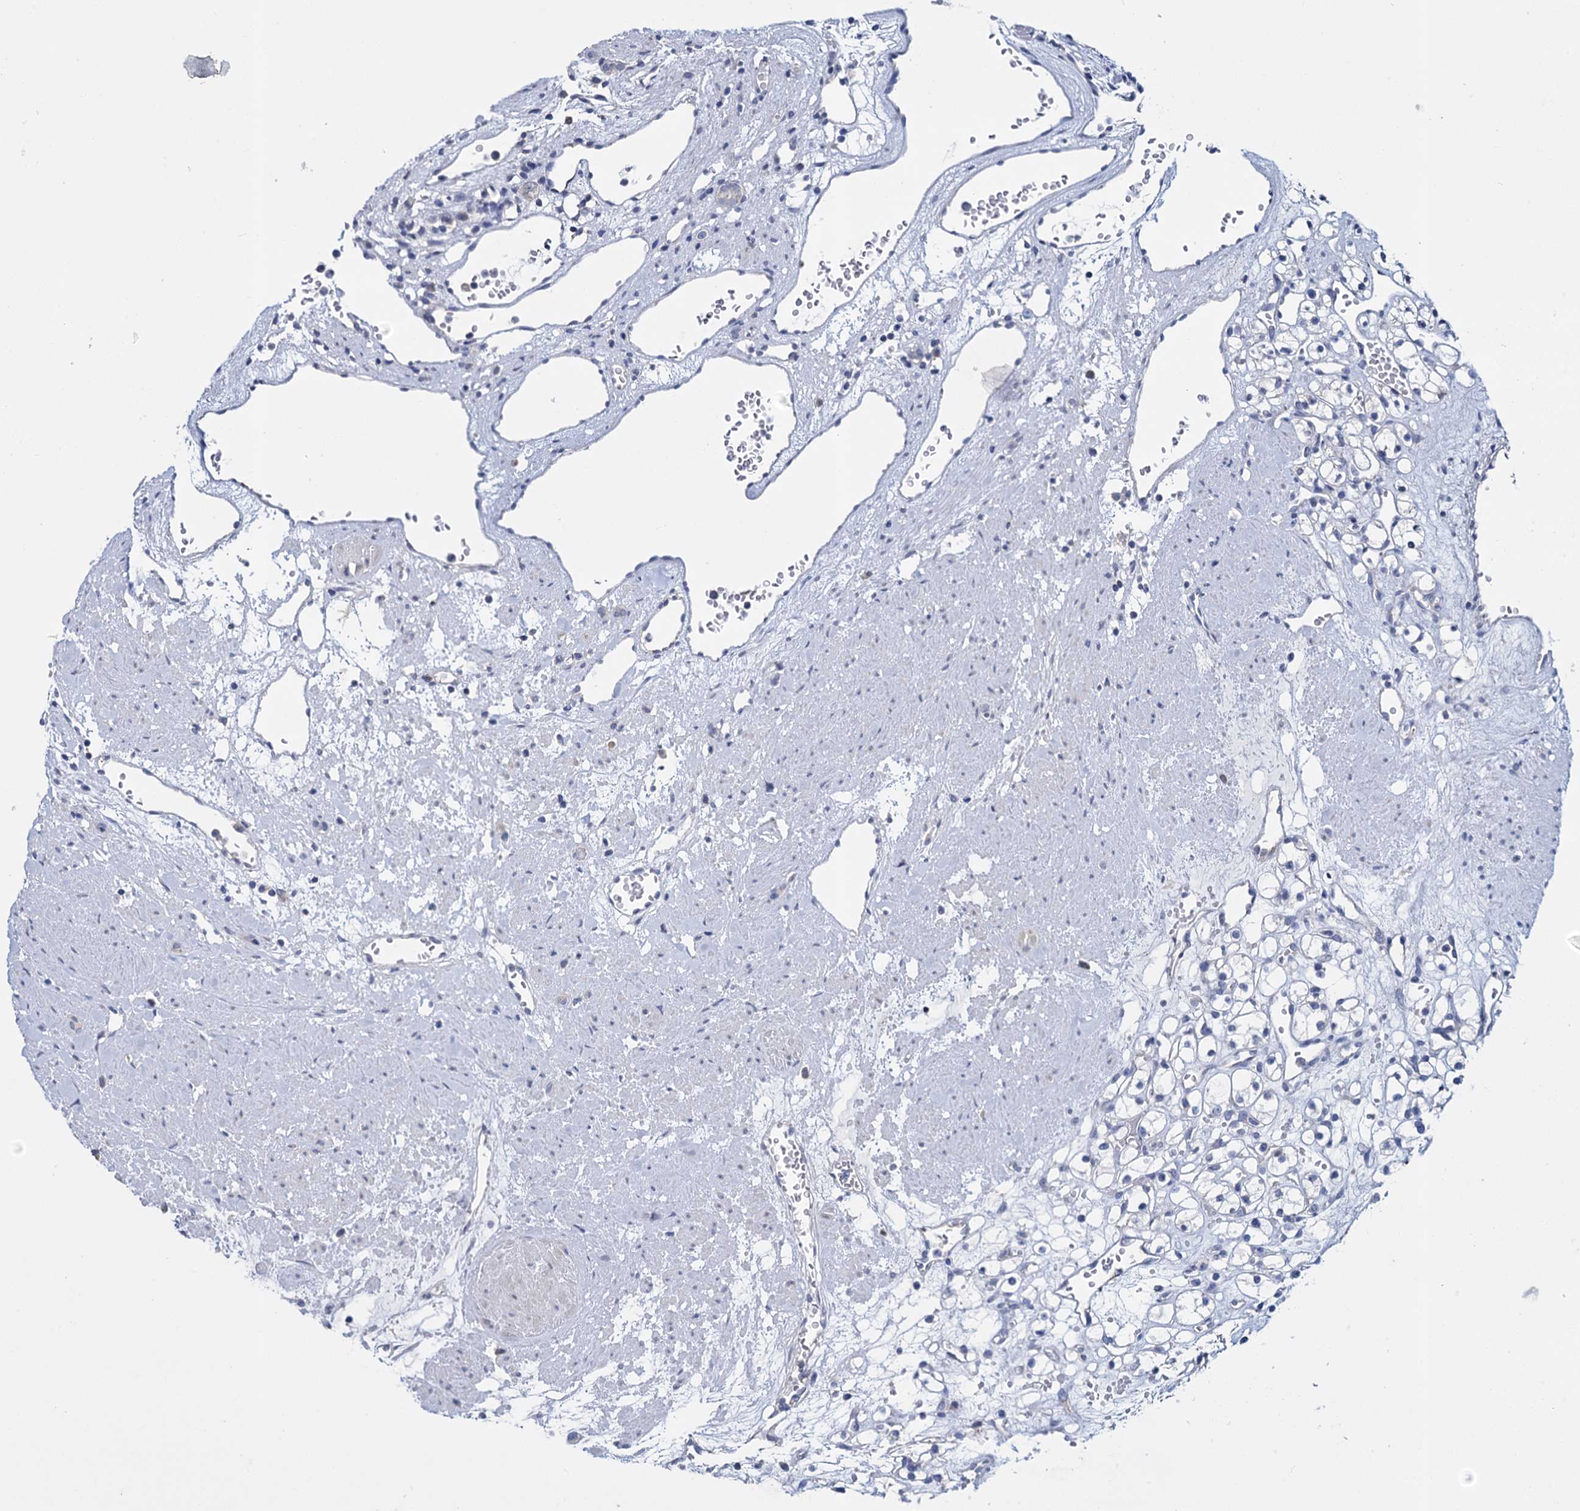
{"staining": {"intensity": "negative", "quantity": "none", "location": "none"}, "tissue": "renal cancer", "cell_type": "Tumor cells", "image_type": "cancer", "snomed": [{"axis": "morphology", "description": "Adenocarcinoma, NOS"}, {"axis": "topography", "description": "Kidney"}], "caption": "This is an immunohistochemistry (IHC) image of renal cancer (adenocarcinoma). There is no positivity in tumor cells.", "gene": "GSTM2", "patient": {"sex": "female", "age": 59}}